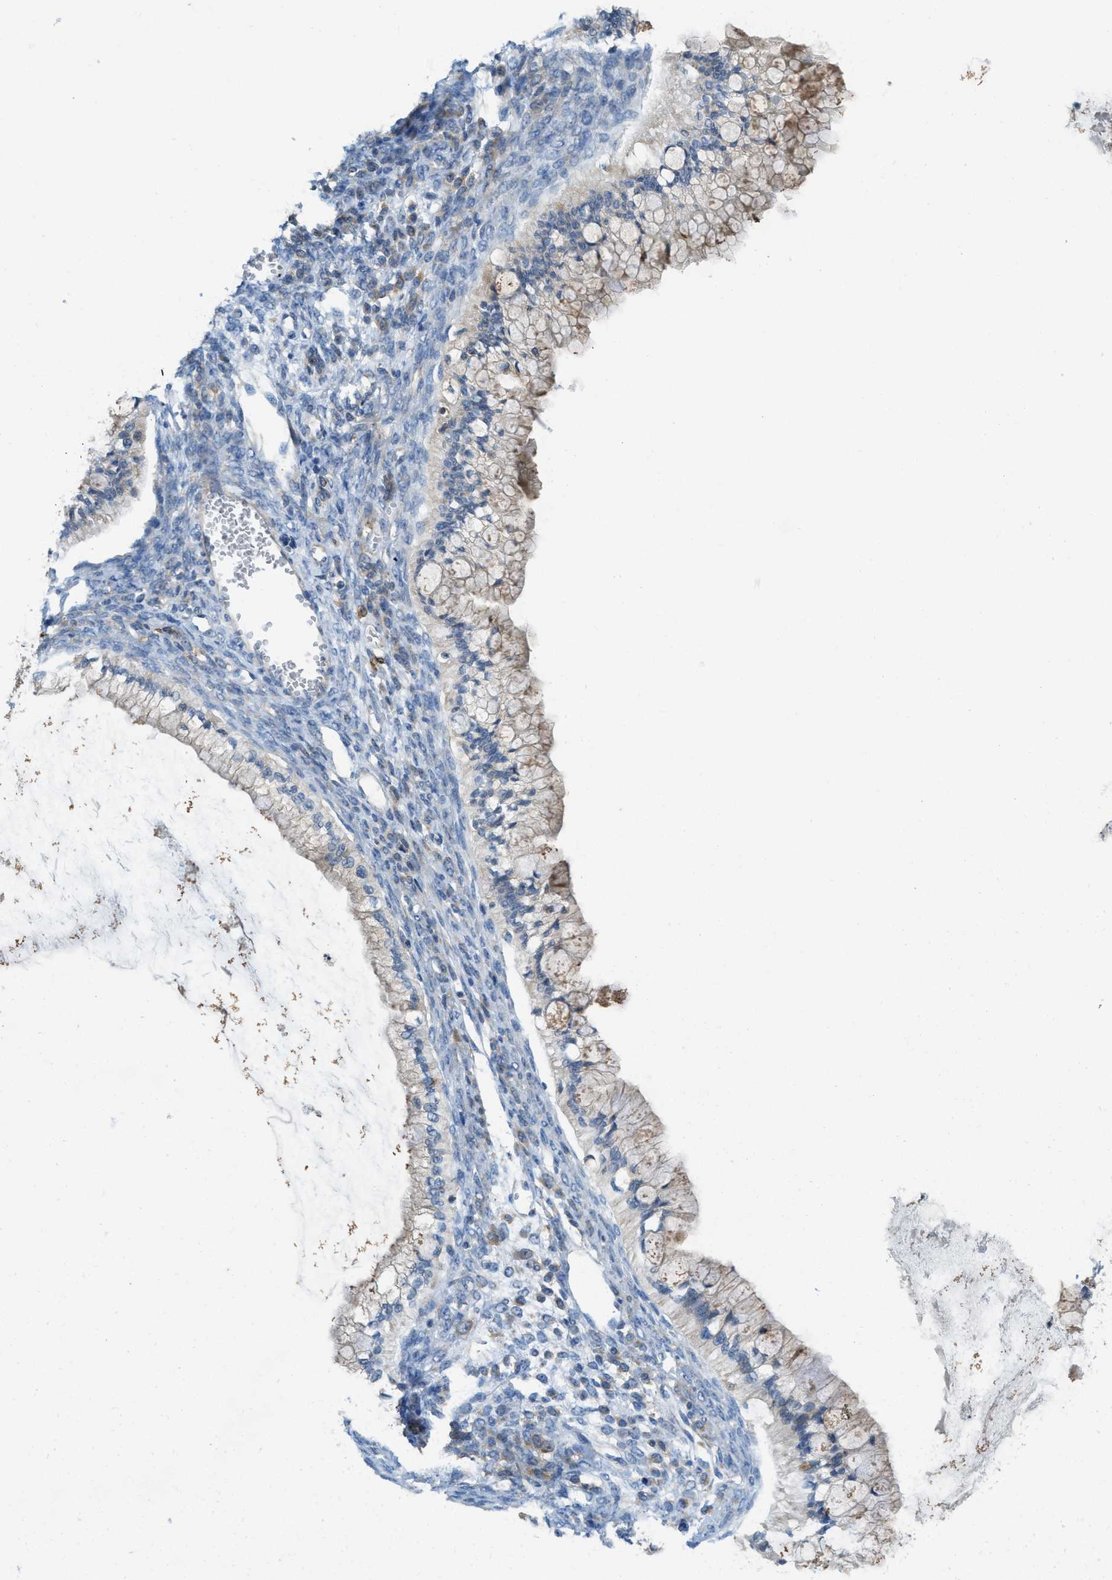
{"staining": {"intensity": "weak", "quantity": "25%-75%", "location": "cytoplasmic/membranous"}, "tissue": "ovarian cancer", "cell_type": "Tumor cells", "image_type": "cancer", "snomed": [{"axis": "morphology", "description": "Cystadenocarcinoma, mucinous, NOS"}, {"axis": "topography", "description": "Ovary"}], "caption": "The image shows a brown stain indicating the presence of a protein in the cytoplasmic/membranous of tumor cells in ovarian cancer (mucinous cystadenocarcinoma).", "gene": "RFFL", "patient": {"sex": "female", "age": 57}}